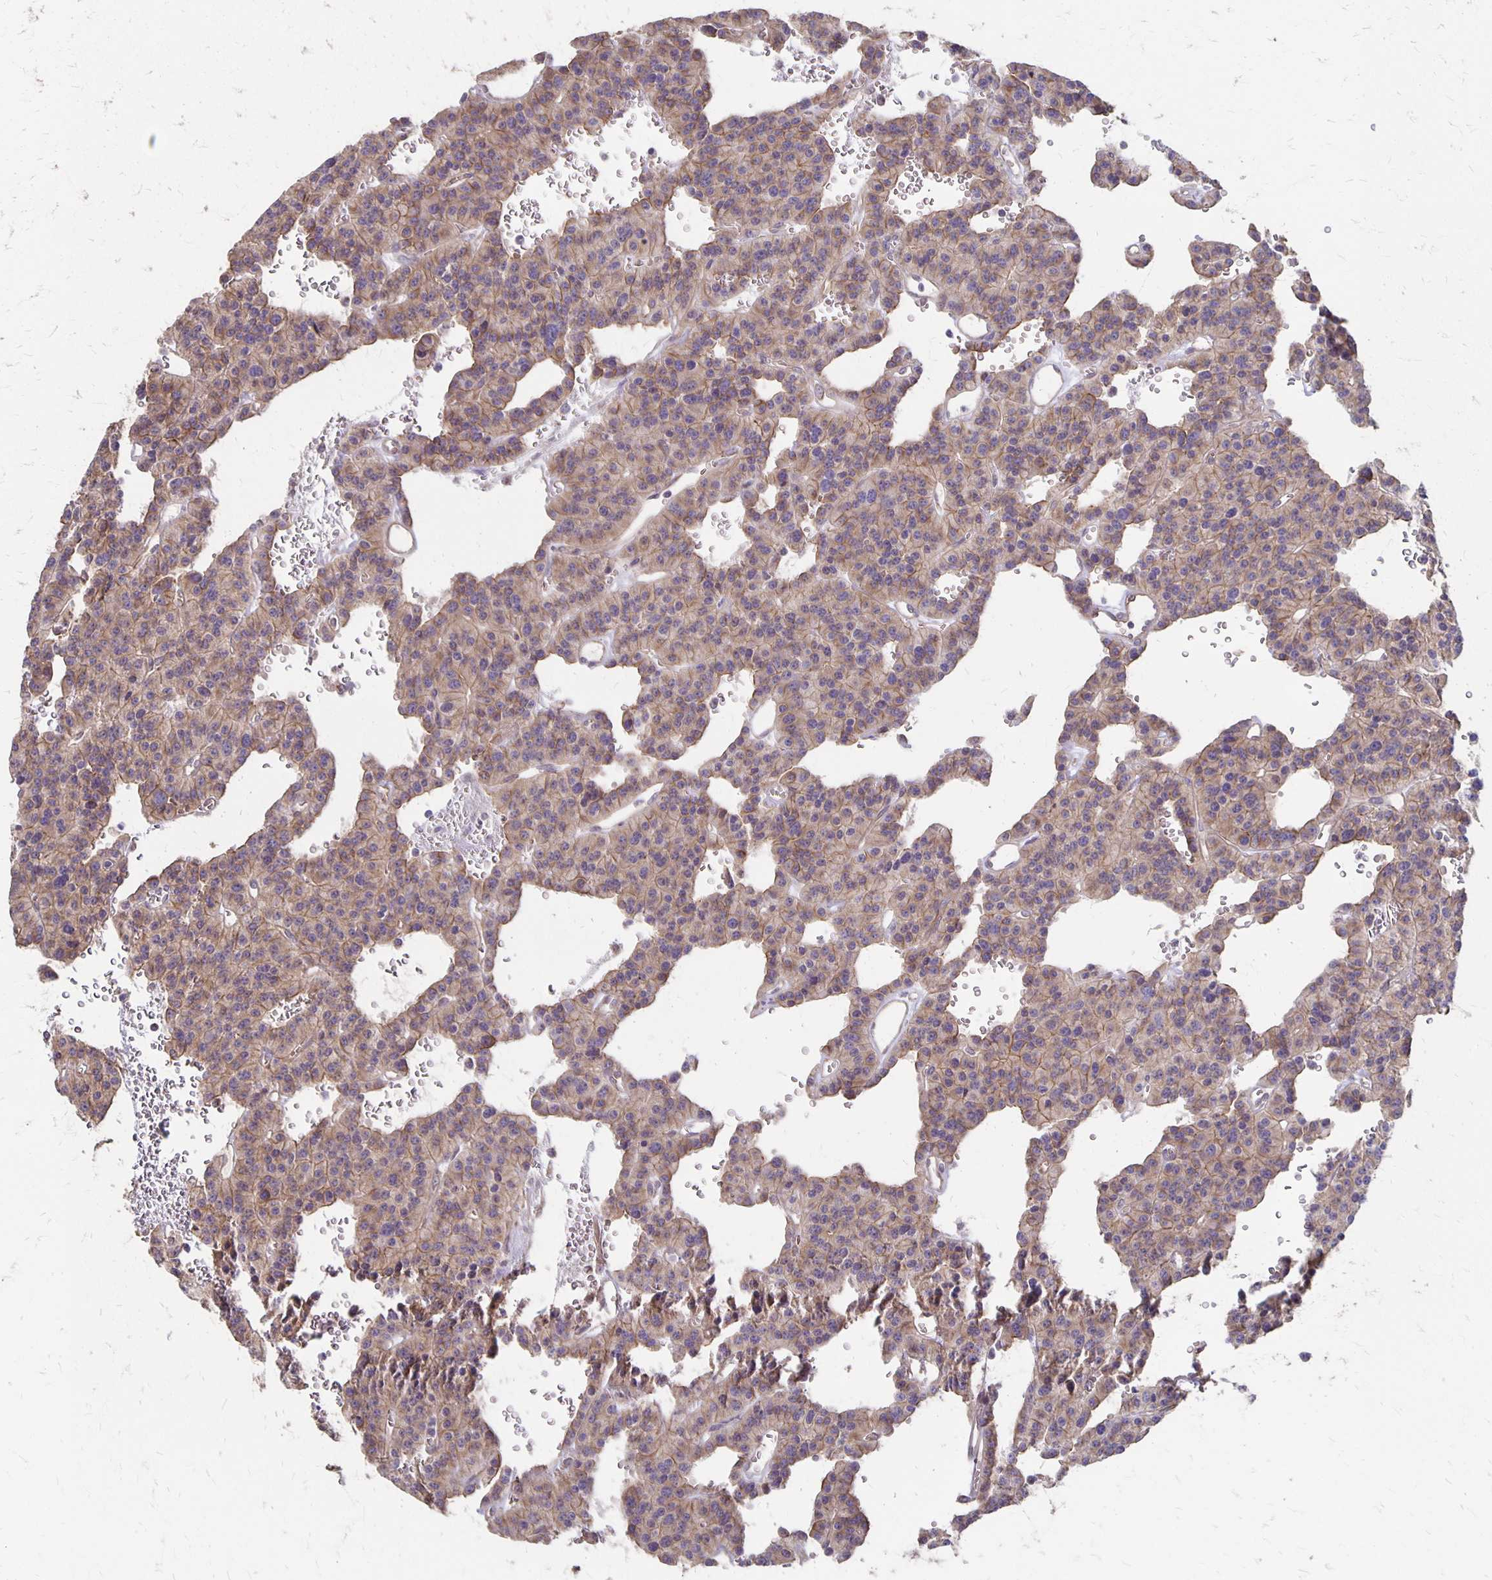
{"staining": {"intensity": "weak", "quantity": "<25%", "location": "cytoplasmic/membranous"}, "tissue": "carcinoid", "cell_type": "Tumor cells", "image_type": "cancer", "snomed": [{"axis": "morphology", "description": "Carcinoid, malignant, NOS"}, {"axis": "topography", "description": "Lung"}], "caption": "DAB immunohistochemical staining of carcinoid shows no significant staining in tumor cells.", "gene": "PPP1R3E", "patient": {"sex": "female", "age": 71}}